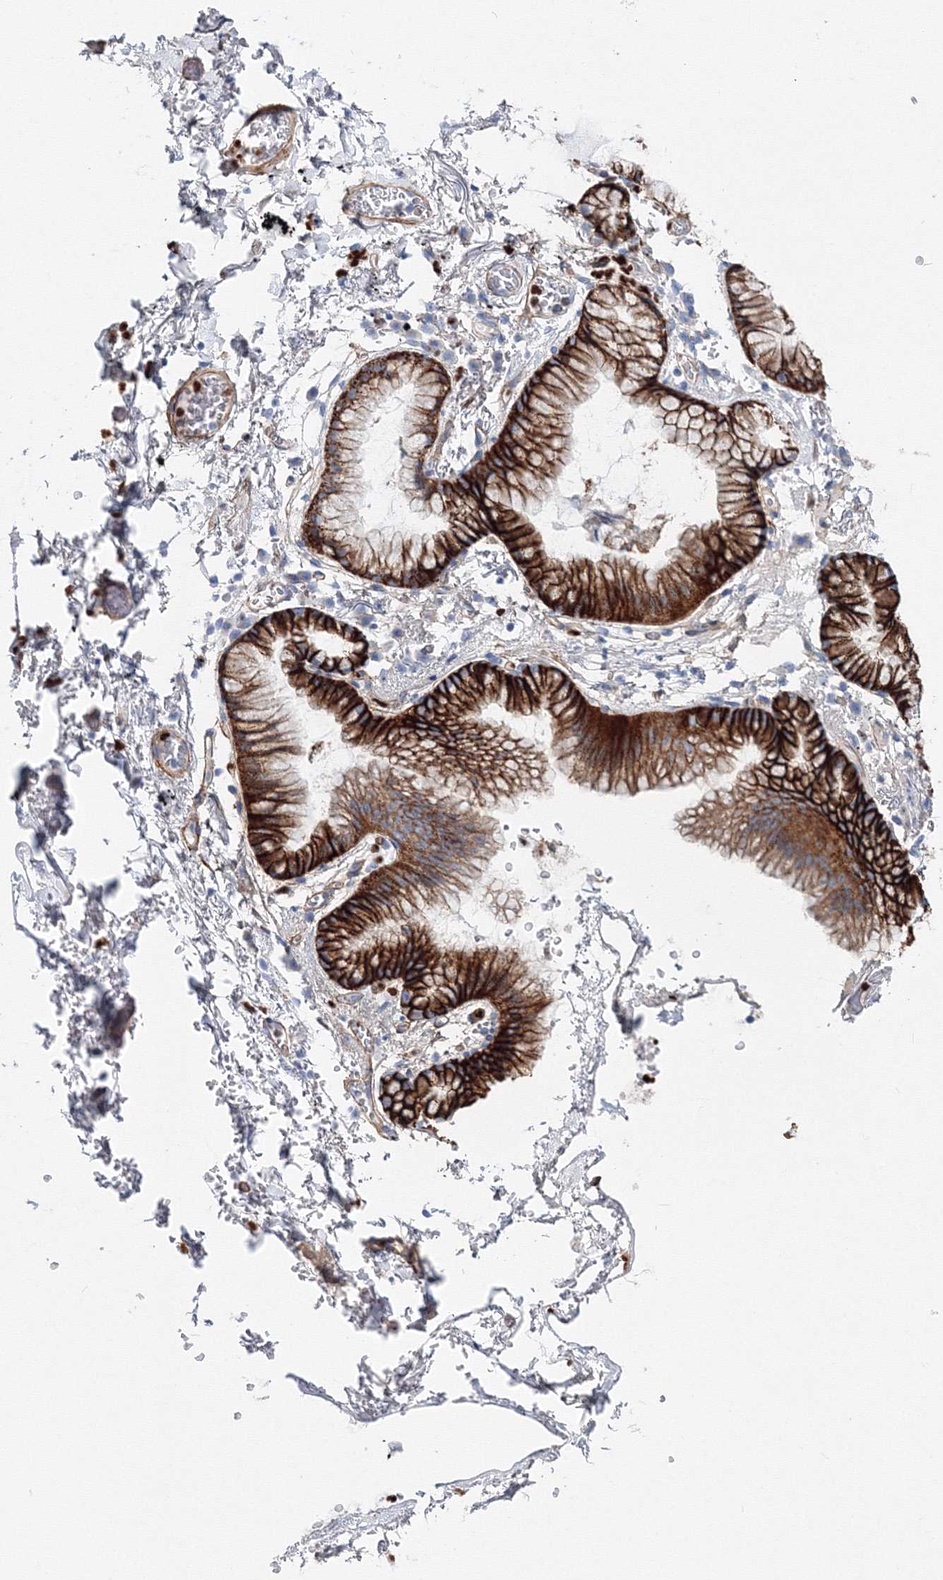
{"staining": {"intensity": "strong", "quantity": ">75%", "location": "cytoplasmic/membranous"}, "tissue": "lung cancer", "cell_type": "Tumor cells", "image_type": "cancer", "snomed": [{"axis": "morphology", "description": "Adenocarcinoma, NOS"}, {"axis": "topography", "description": "Lung"}], "caption": "Immunohistochemical staining of lung cancer exhibits high levels of strong cytoplasmic/membranous protein staining in approximately >75% of tumor cells.", "gene": "C11orf52", "patient": {"sex": "female", "age": 70}}